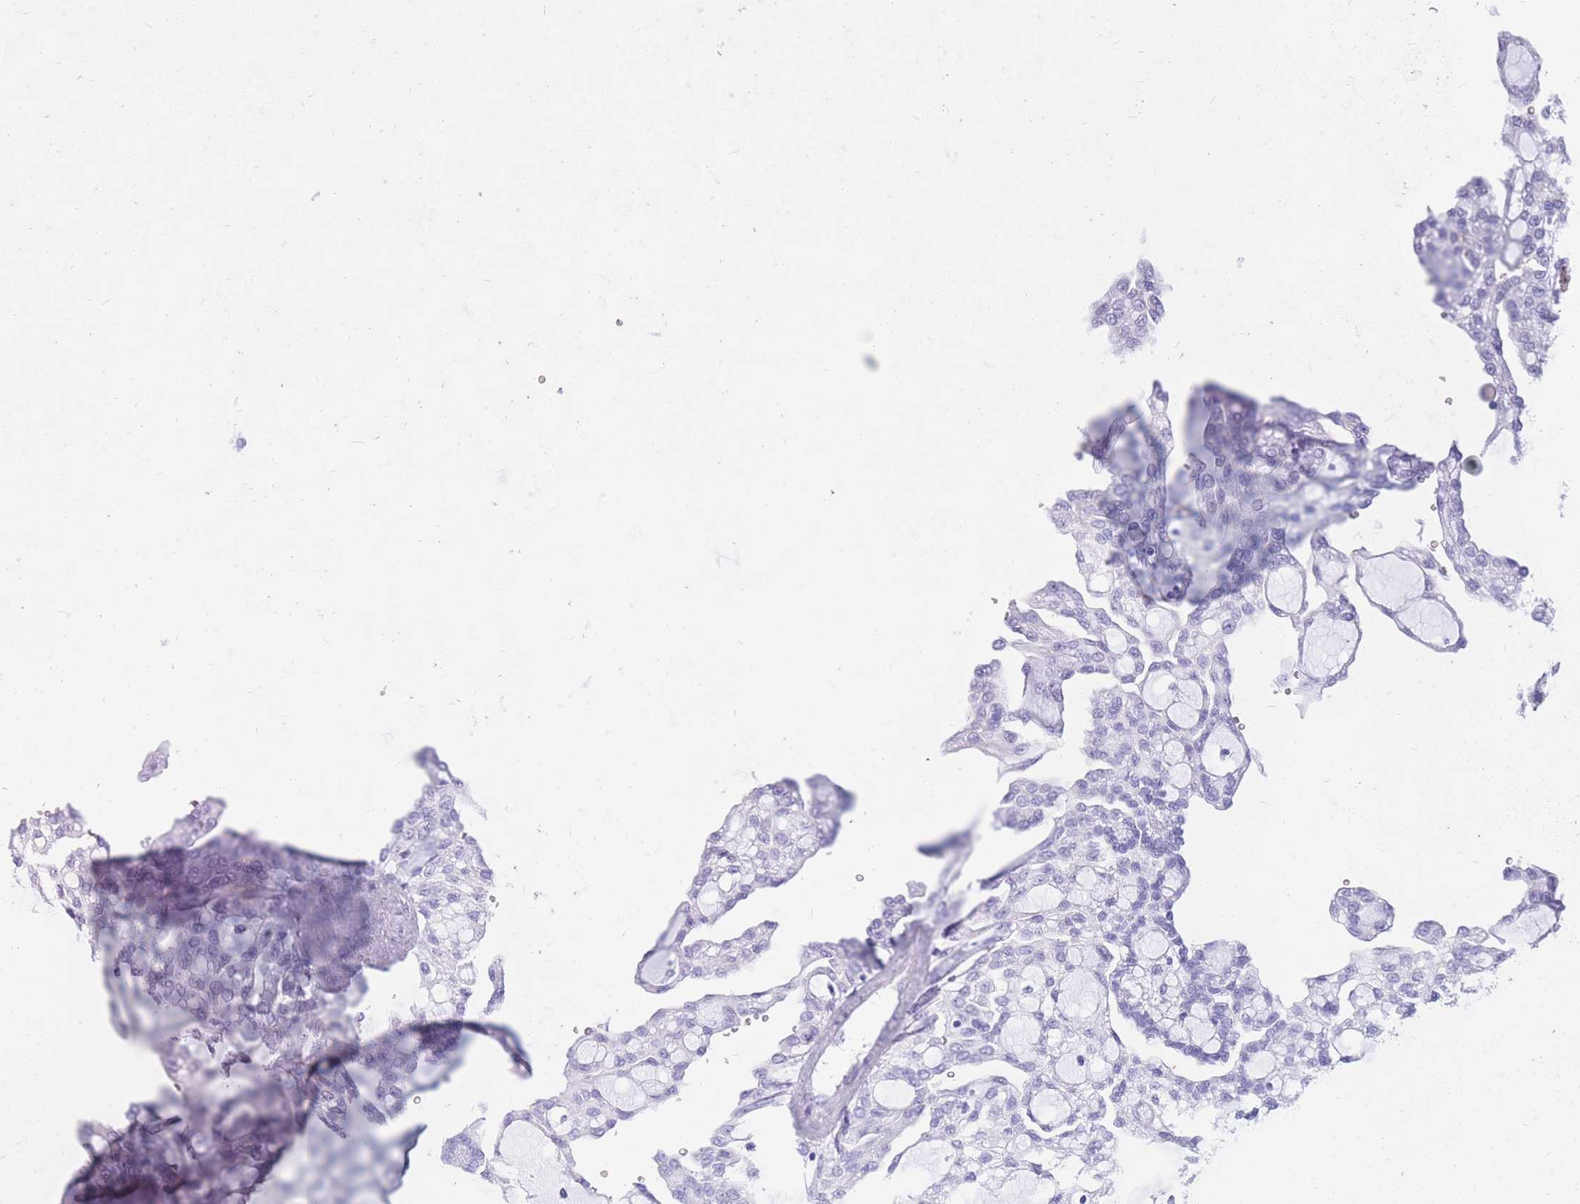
{"staining": {"intensity": "negative", "quantity": "none", "location": "none"}, "tissue": "renal cancer", "cell_type": "Tumor cells", "image_type": "cancer", "snomed": [{"axis": "morphology", "description": "Adenocarcinoma, NOS"}, {"axis": "topography", "description": "Kidney"}], "caption": "Tumor cells are negative for protein expression in human renal cancer.", "gene": "CYP21A2", "patient": {"sex": "male", "age": 63}}